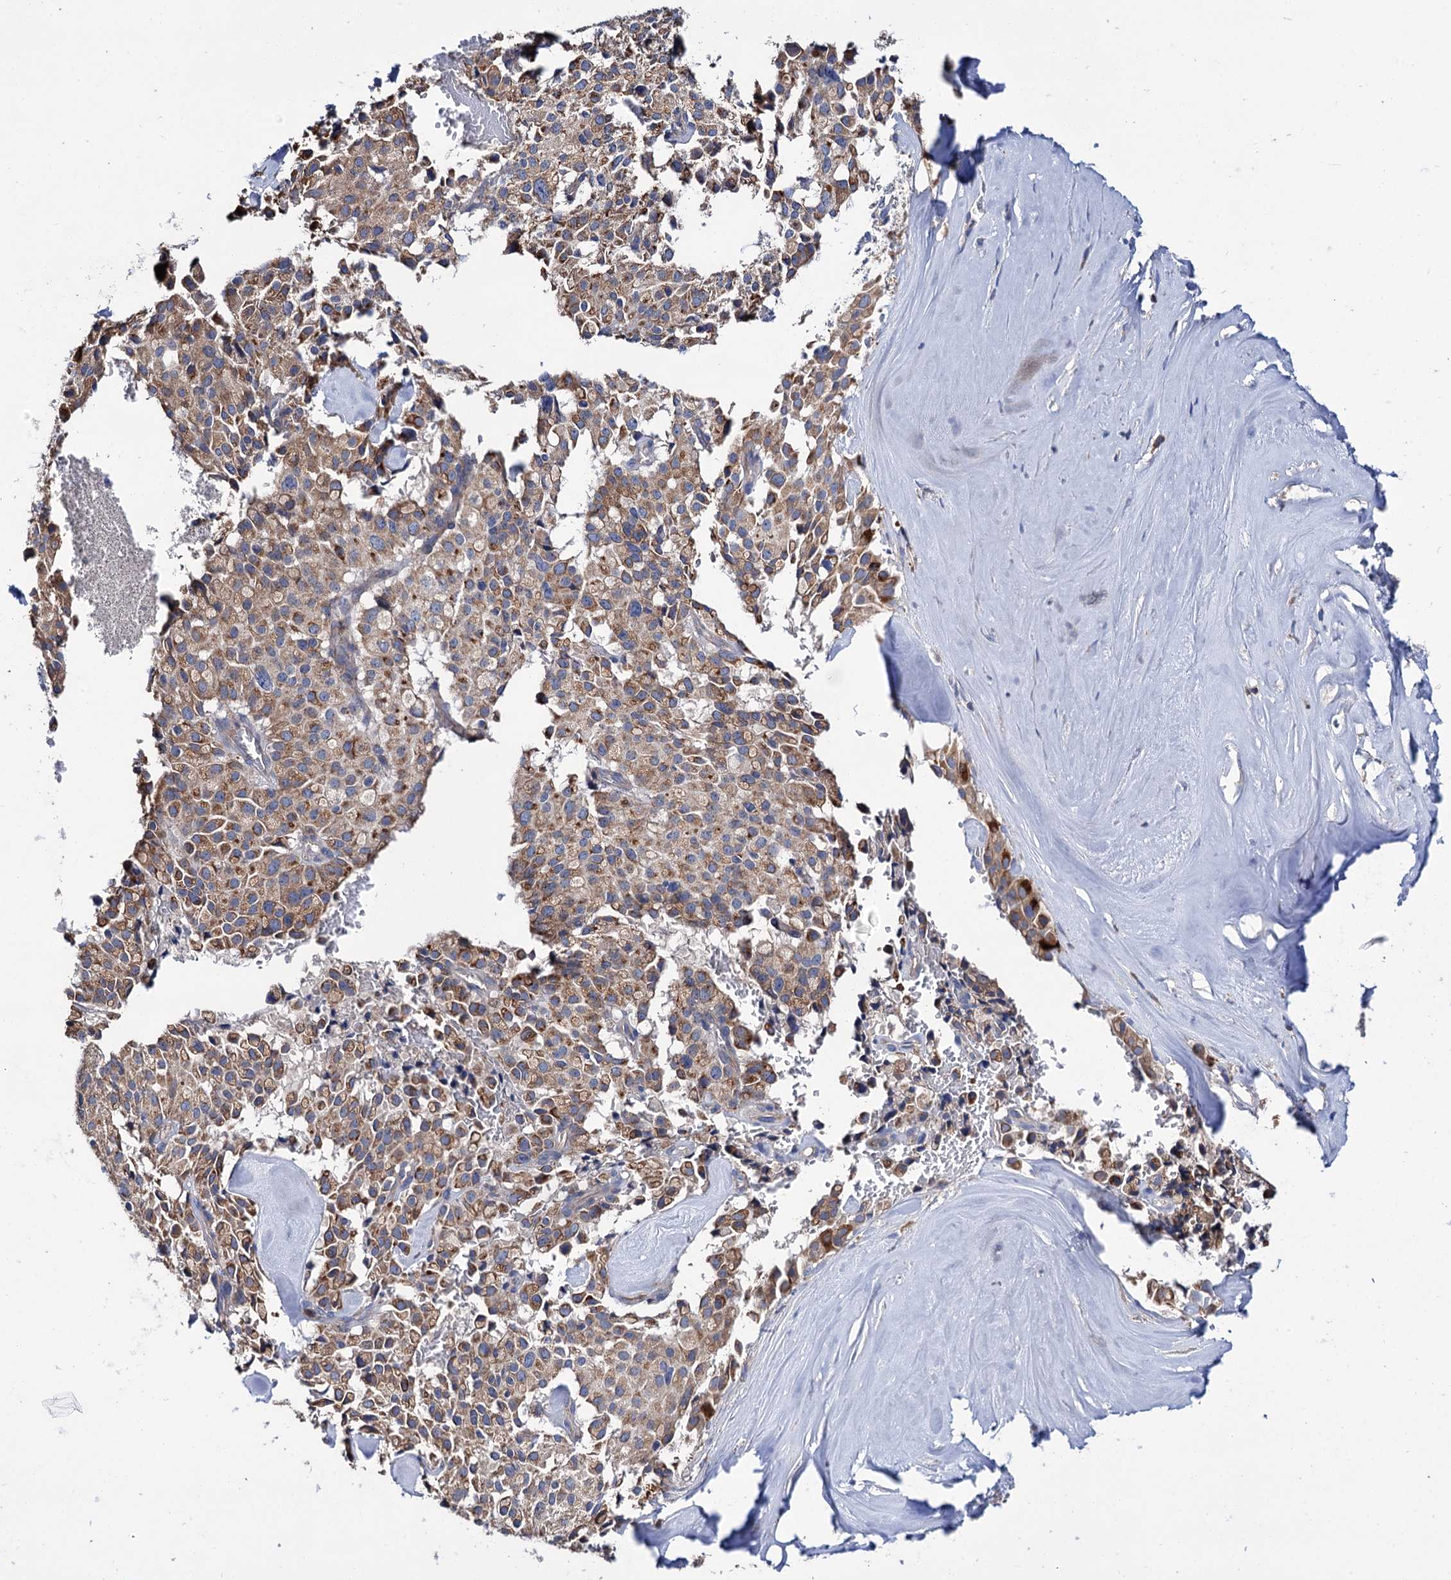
{"staining": {"intensity": "moderate", "quantity": ">75%", "location": "cytoplasmic/membranous"}, "tissue": "pancreatic cancer", "cell_type": "Tumor cells", "image_type": "cancer", "snomed": [{"axis": "morphology", "description": "Adenocarcinoma, NOS"}, {"axis": "topography", "description": "Pancreas"}], "caption": "Human pancreatic cancer (adenocarcinoma) stained with a protein marker demonstrates moderate staining in tumor cells.", "gene": "UBASH3B", "patient": {"sex": "male", "age": 65}}